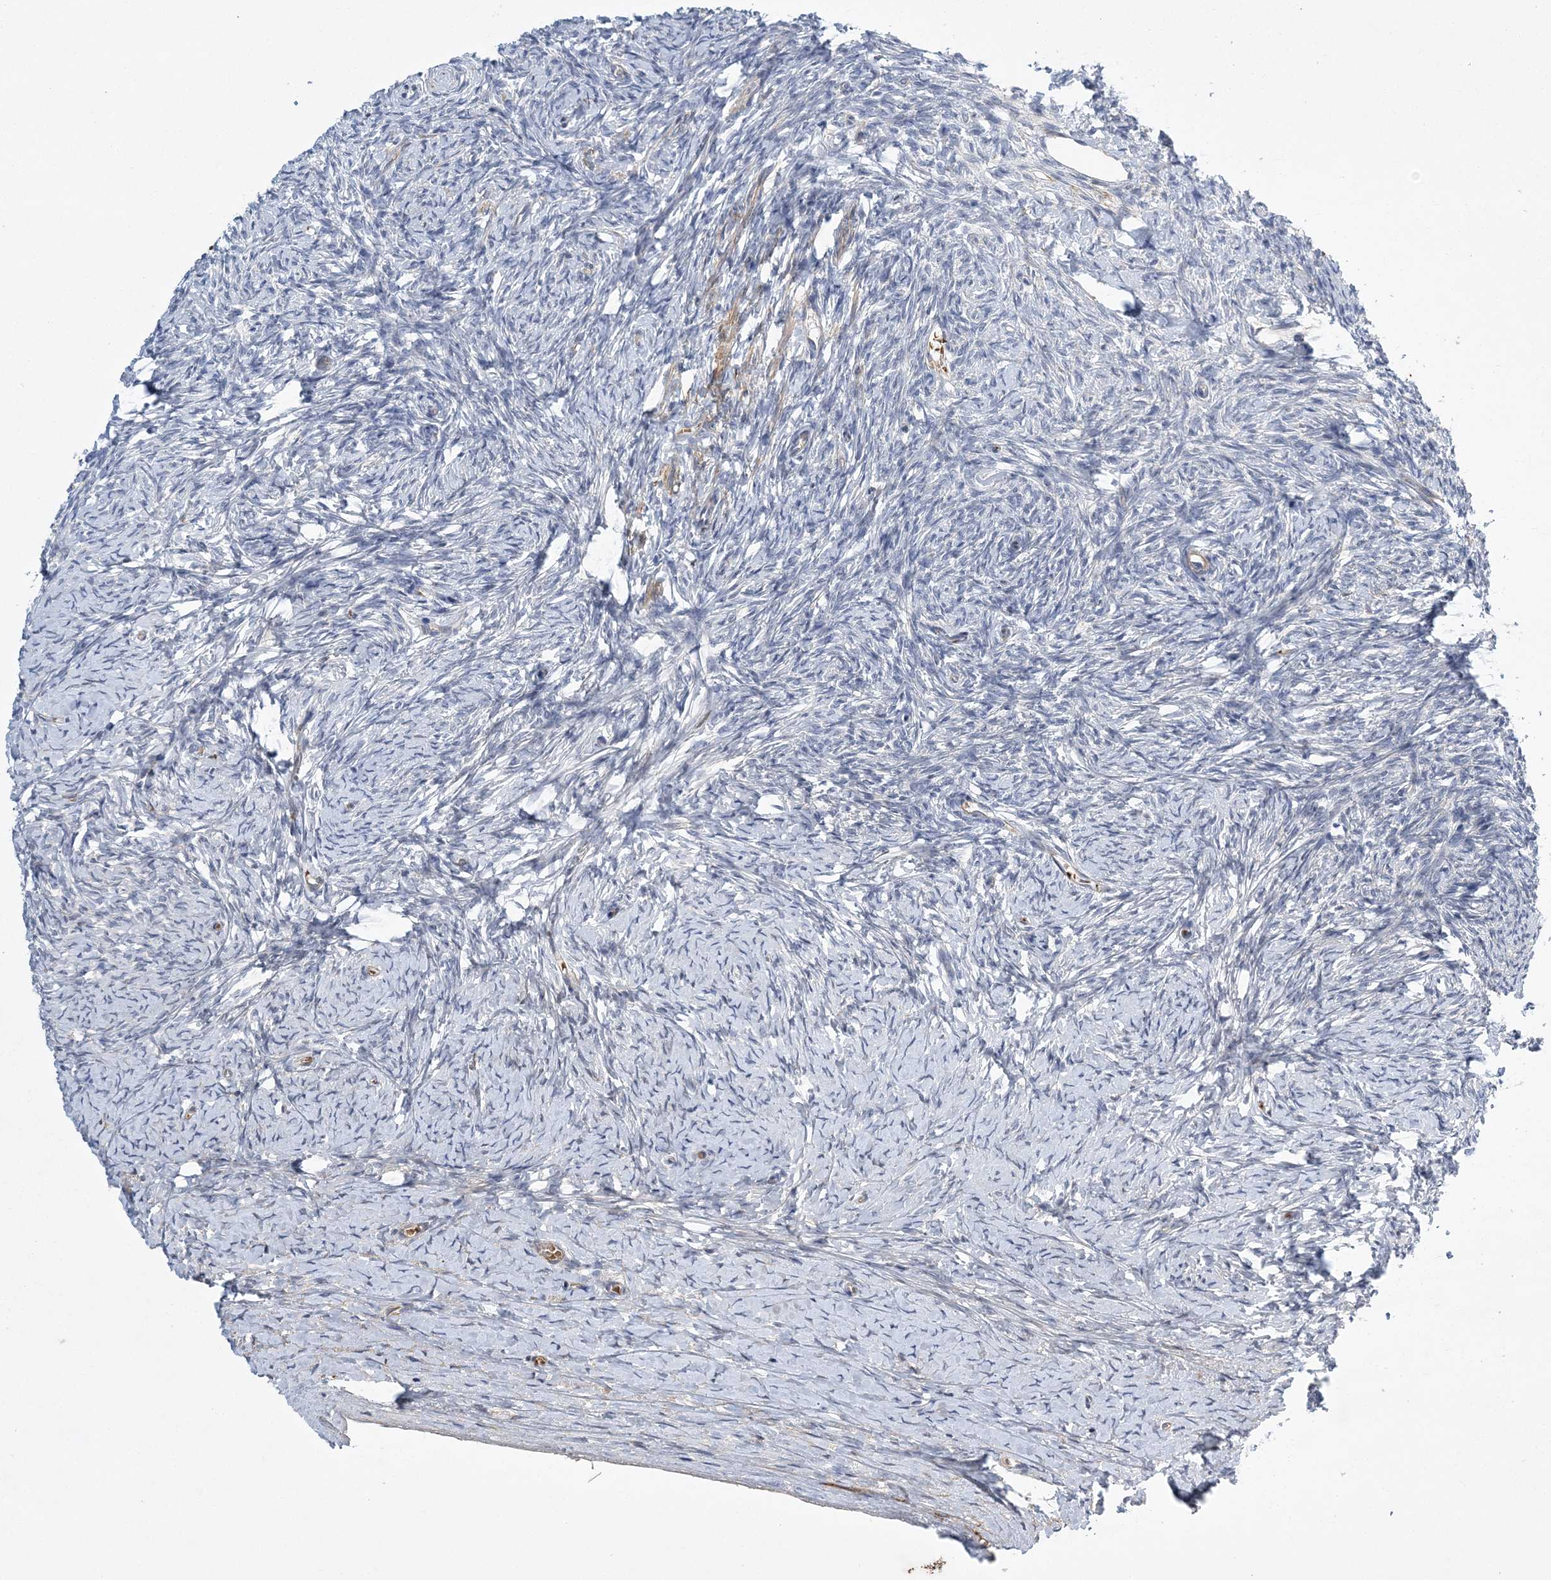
{"staining": {"intensity": "moderate", "quantity": "<25%", "location": "cytoplasmic/membranous"}, "tissue": "ovary", "cell_type": "Ovarian stroma cells", "image_type": "normal", "snomed": [{"axis": "morphology", "description": "Normal tissue, NOS"}, {"axis": "morphology", "description": "Developmental malformation"}, {"axis": "topography", "description": "Ovary"}], "caption": "A micrograph showing moderate cytoplasmic/membranous expression in about <25% of ovarian stroma cells in benign ovary, as visualized by brown immunohistochemical staining.", "gene": "CALN1", "patient": {"sex": "female", "age": 39}}